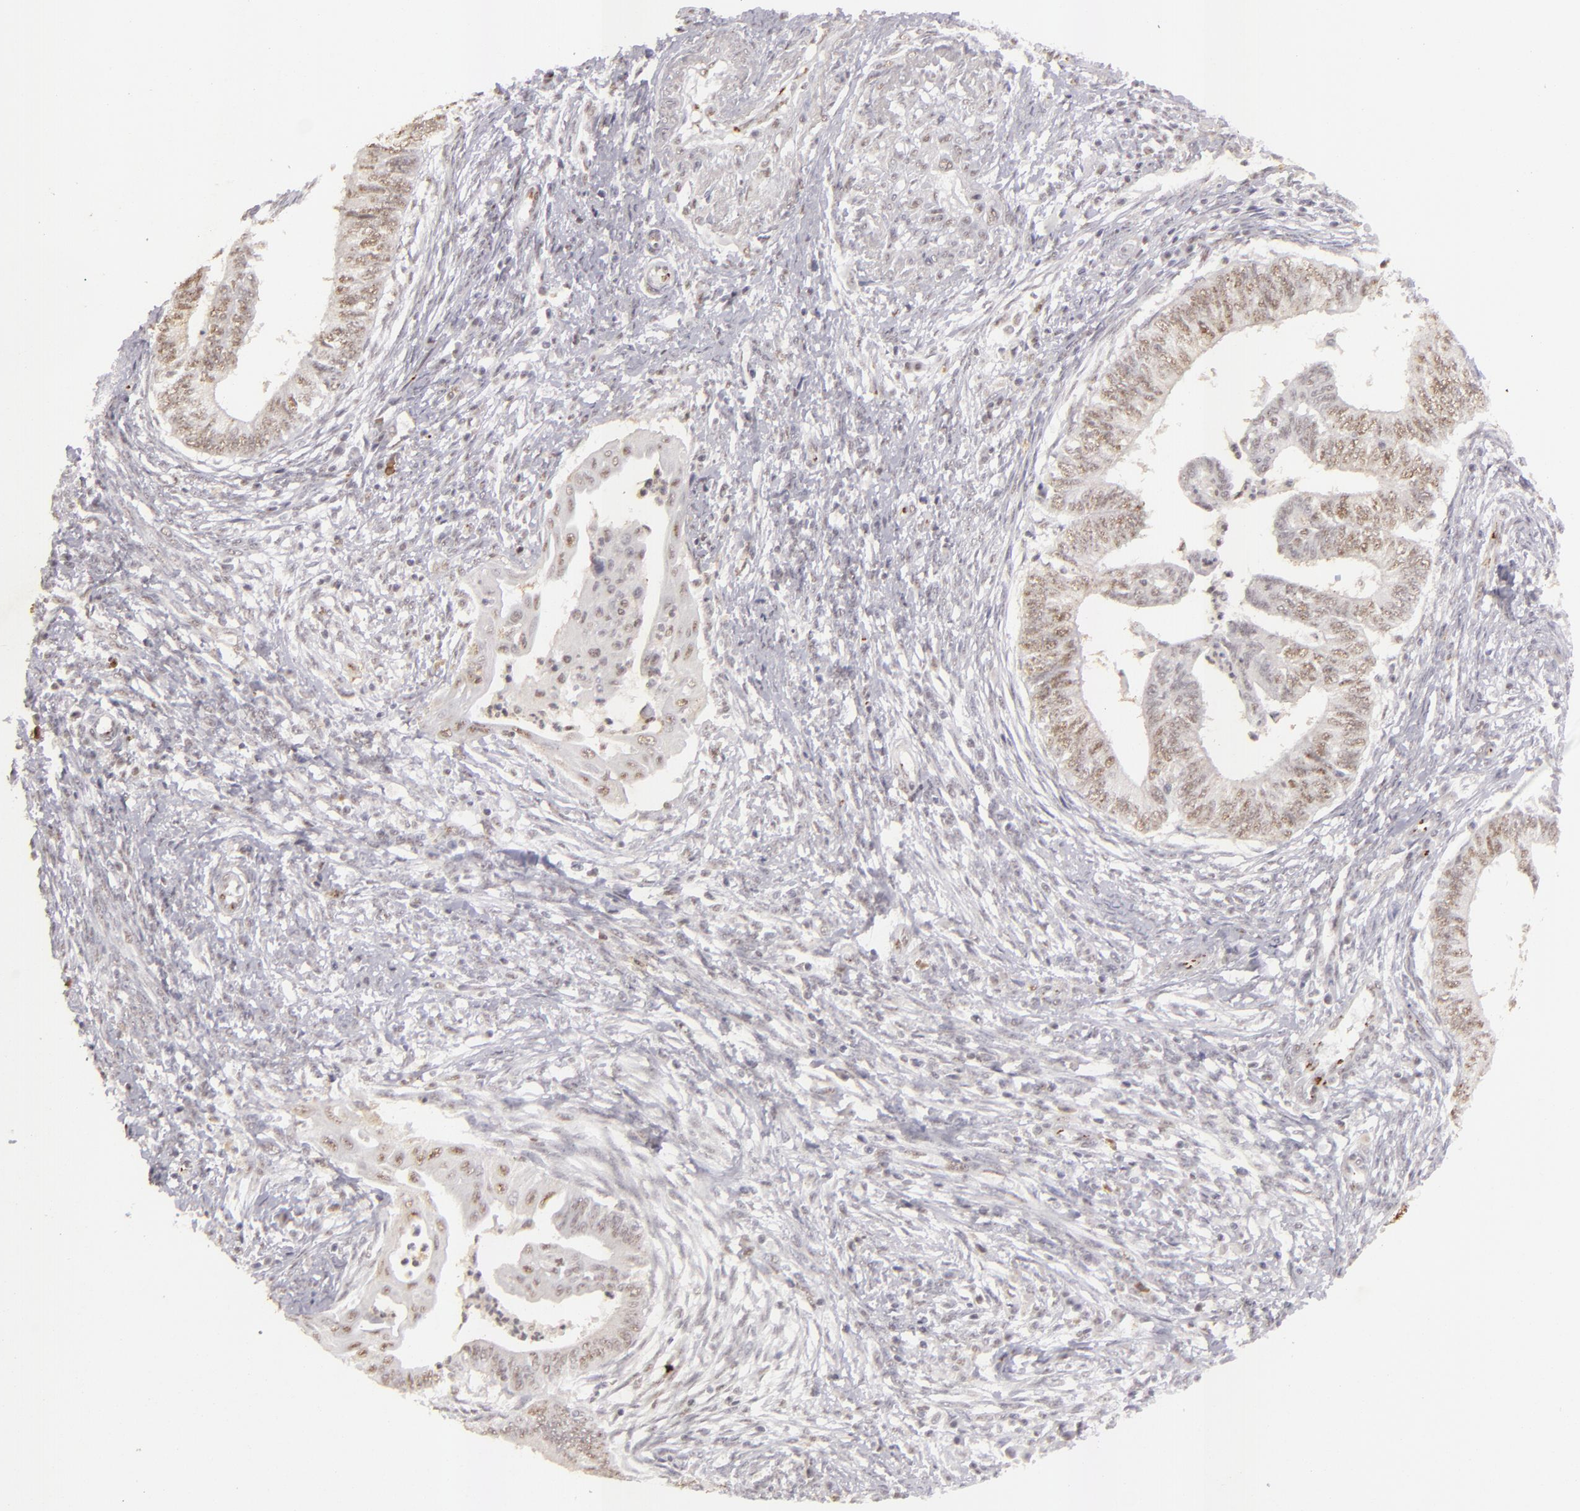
{"staining": {"intensity": "weak", "quantity": ">75%", "location": "nuclear"}, "tissue": "endometrial cancer", "cell_type": "Tumor cells", "image_type": "cancer", "snomed": [{"axis": "morphology", "description": "Adenocarcinoma, NOS"}, {"axis": "topography", "description": "Endometrium"}], "caption": "Immunohistochemical staining of human endometrial cancer shows low levels of weak nuclear protein positivity in approximately >75% of tumor cells.", "gene": "CBX3", "patient": {"sex": "female", "age": 66}}